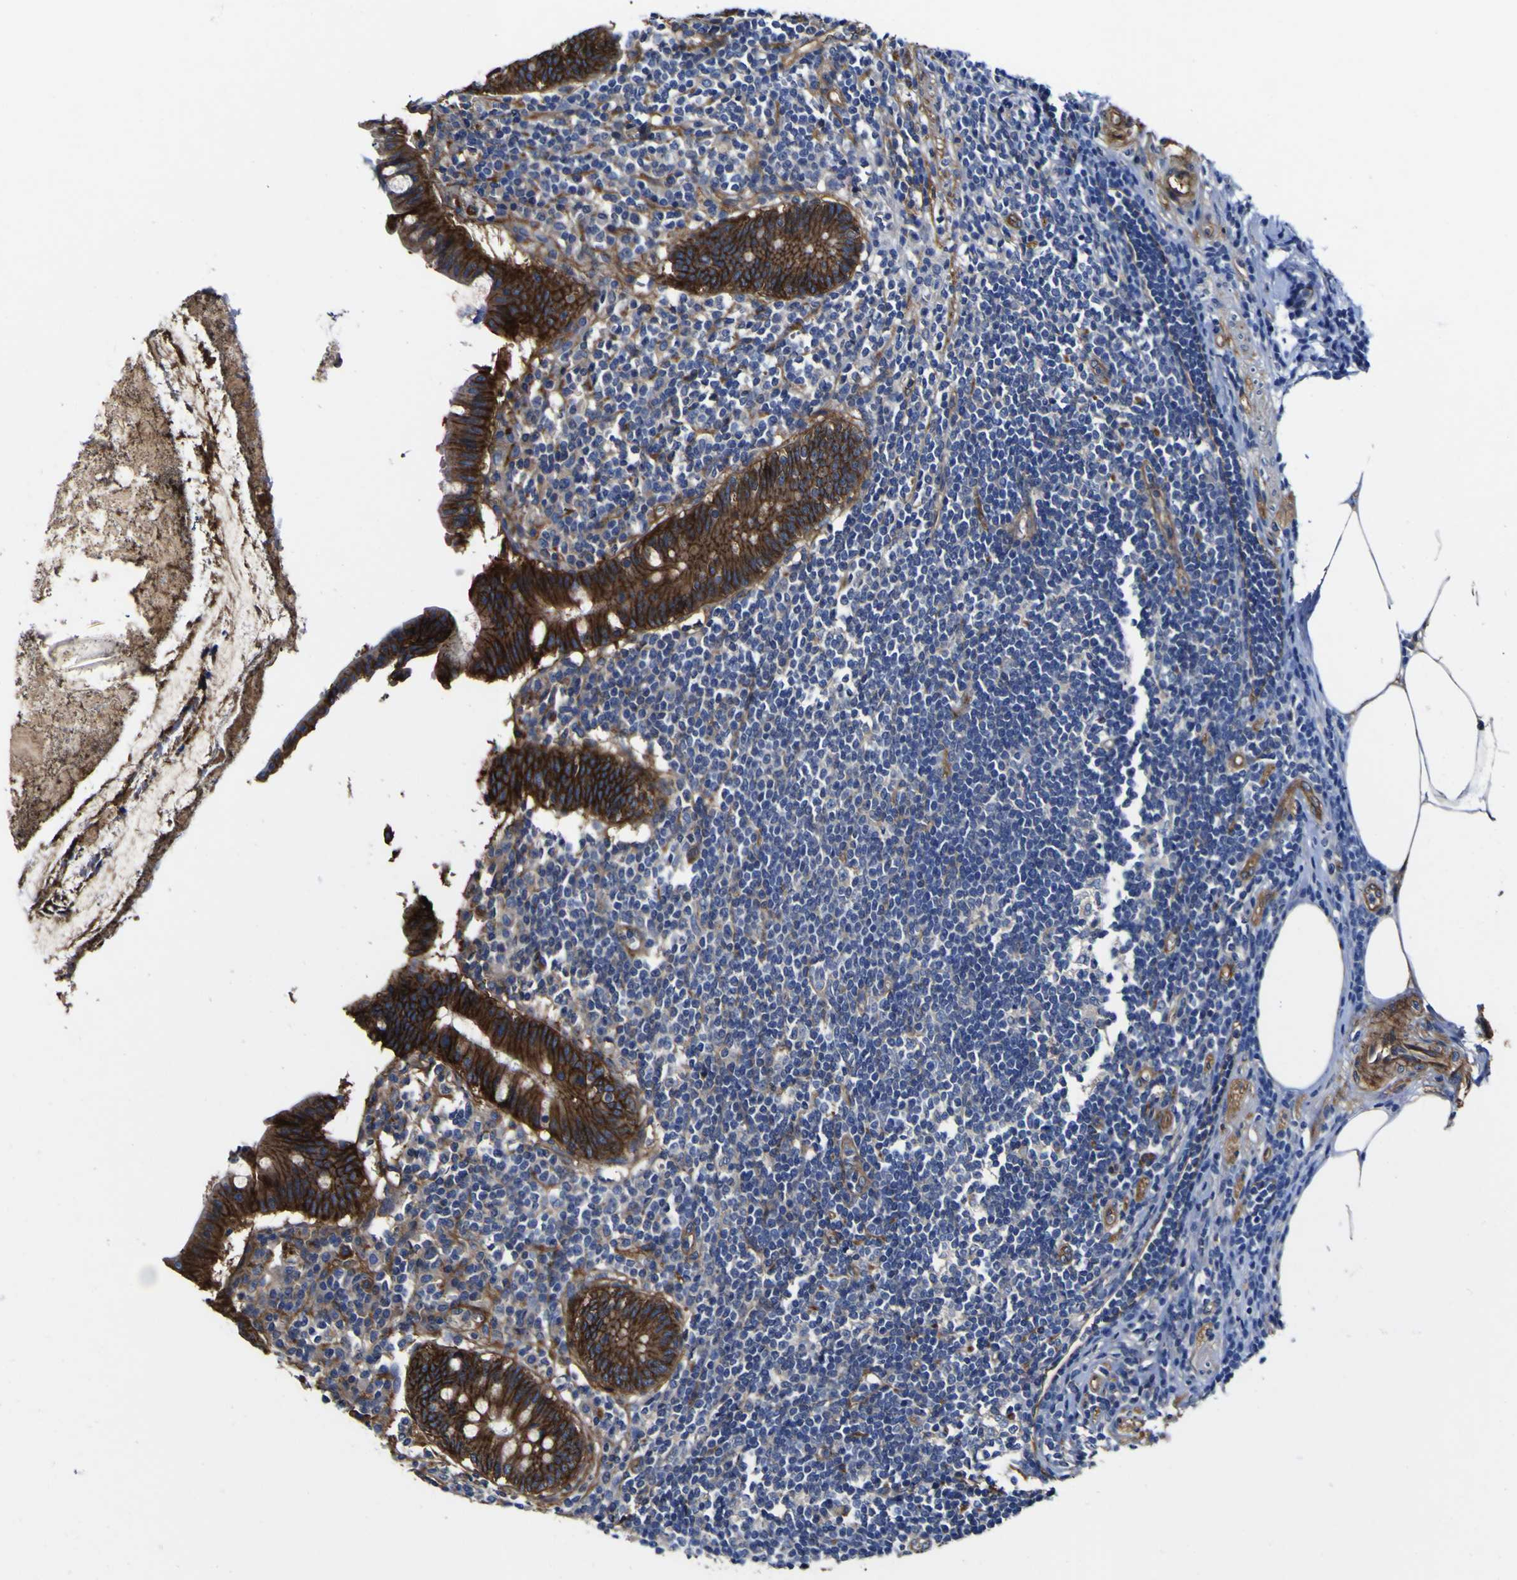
{"staining": {"intensity": "strong", "quantity": ">75%", "location": "cytoplasmic/membranous"}, "tissue": "appendix", "cell_type": "Glandular cells", "image_type": "normal", "snomed": [{"axis": "morphology", "description": "Normal tissue, NOS"}, {"axis": "topography", "description": "Appendix"}], "caption": "Protein staining of benign appendix displays strong cytoplasmic/membranous expression in about >75% of glandular cells. The protein is stained brown, and the nuclei are stained in blue (DAB (3,3'-diaminobenzidine) IHC with brightfield microscopy, high magnification).", "gene": "CD151", "patient": {"sex": "female", "age": 50}}